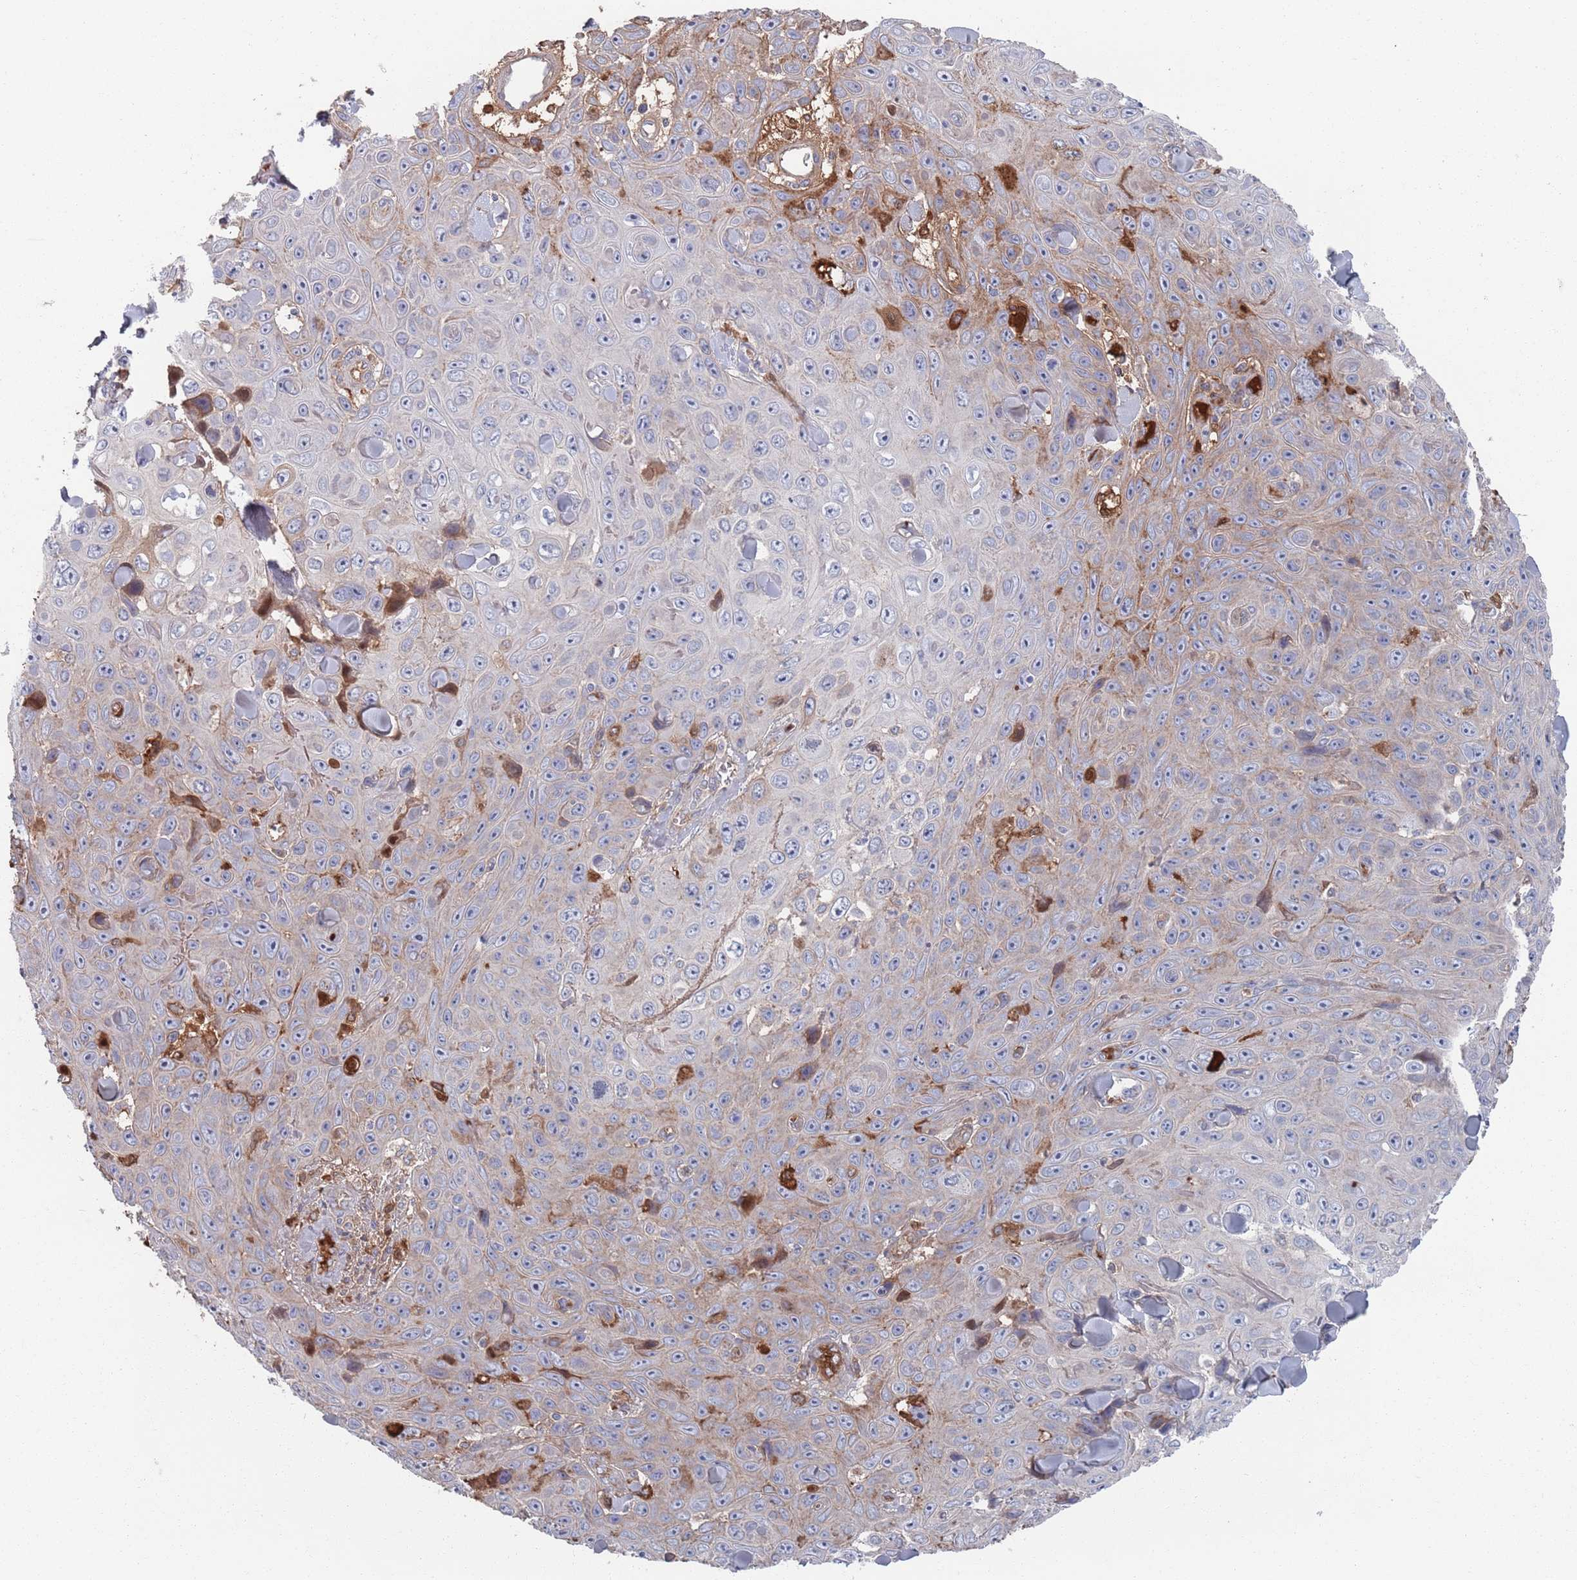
{"staining": {"intensity": "strong", "quantity": "<25%", "location": "cytoplasmic/membranous,nuclear"}, "tissue": "skin cancer", "cell_type": "Tumor cells", "image_type": "cancer", "snomed": [{"axis": "morphology", "description": "Squamous cell carcinoma, NOS"}, {"axis": "topography", "description": "Skin"}], "caption": "Skin cancer (squamous cell carcinoma) tissue reveals strong cytoplasmic/membranous and nuclear positivity in about <25% of tumor cells", "gene": "PLEKHA4", "patient": {"sex": "male", "age": 82}}